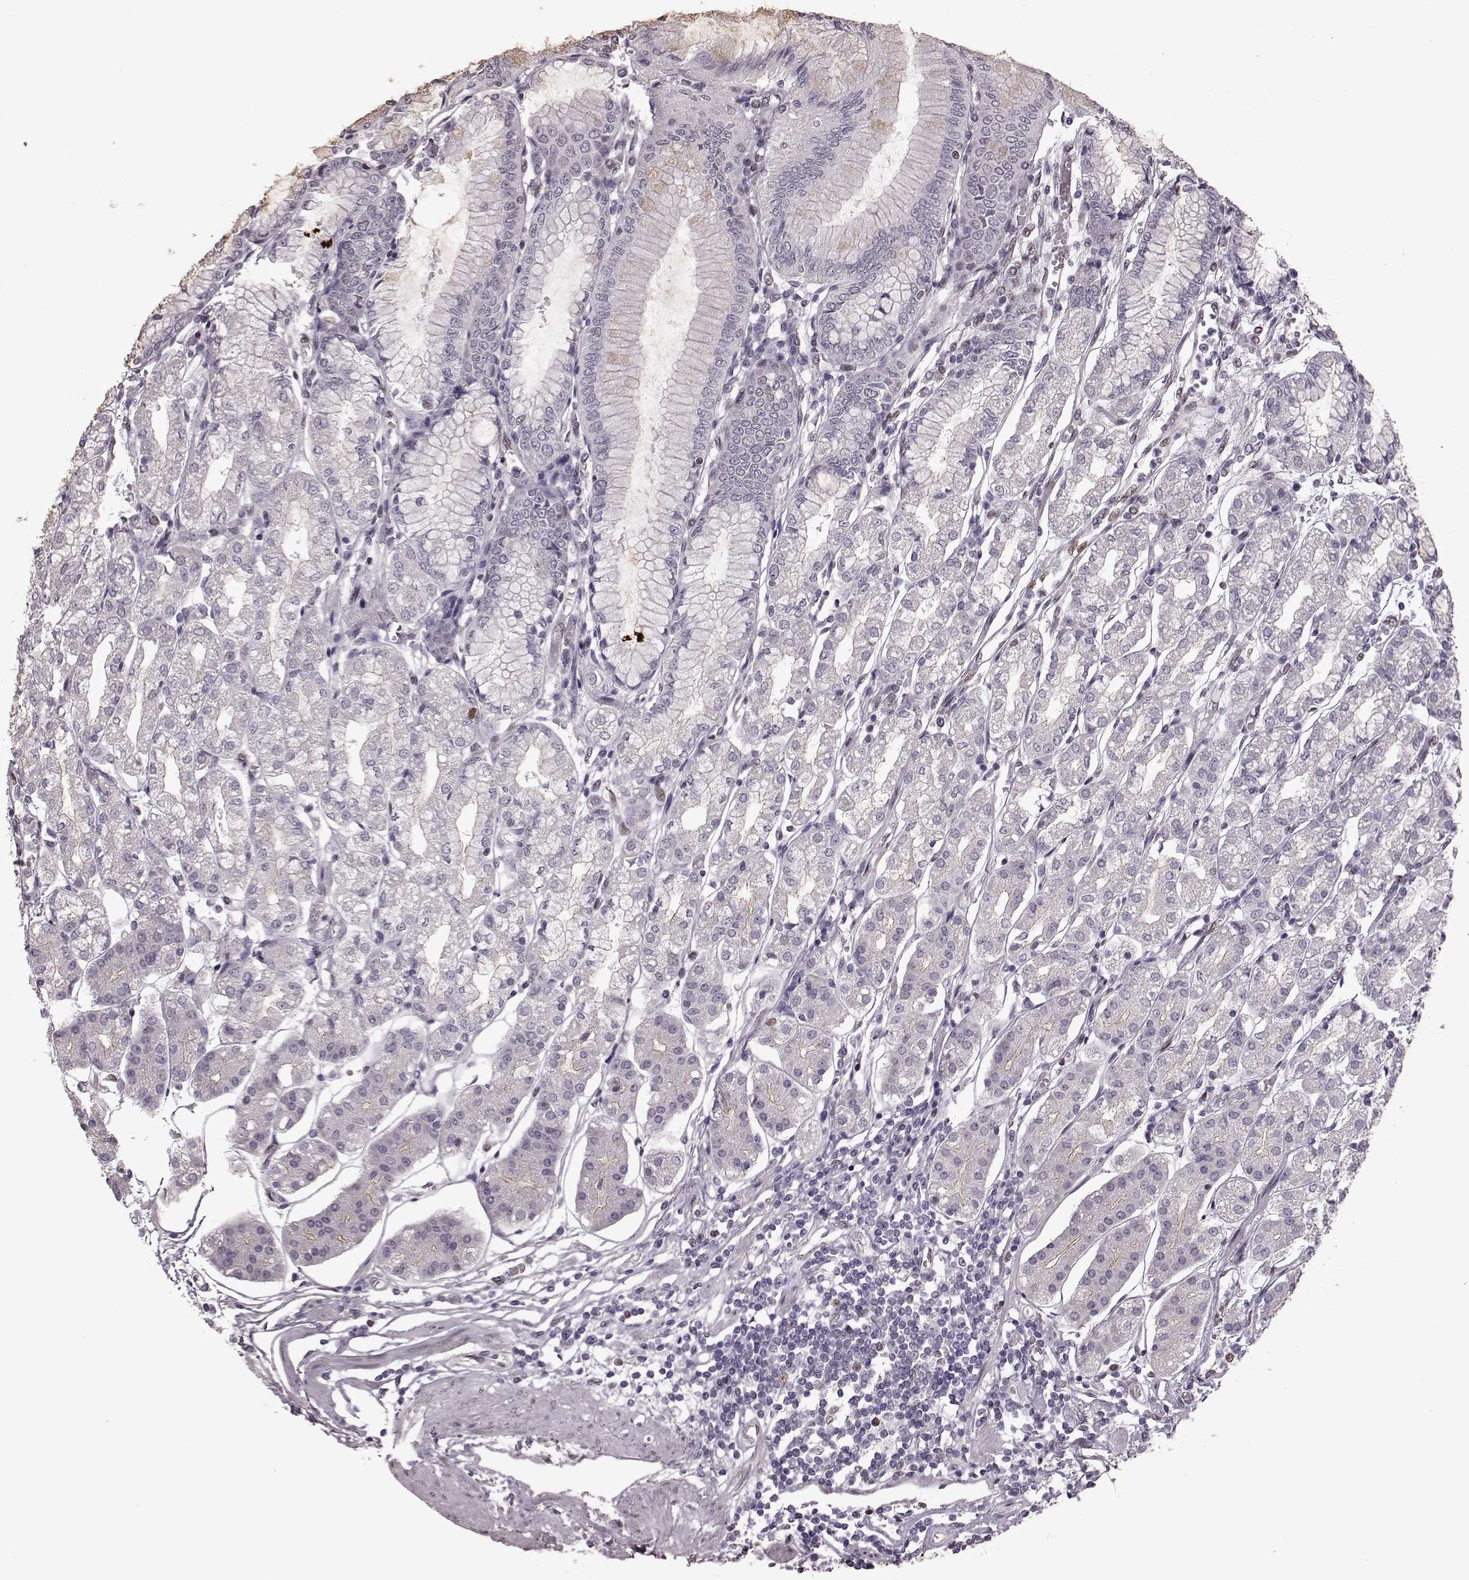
{"staining": {"intensity": "moderate", "quantity": "25%-75%", "location": "nuclear"}, "tissue": "stomach", "cell_type": "Glandular cells", "image_type": "normal", "snomed": [{"axis": "morphology", "description": "Normal tissue, NOS"}, {"axis": "topography", "description": "Skeletal muscle"}, {"axis": "topography", "description": "Stomach"}], "caption": "Immunohistochemical staining of normal stomach exhibits moderate nuclear protein positivity in about 25%-75% of glandular cells. The staining was performed using DAB to visualize the protein expression in brown, while the nuclei were stained in blue with hematoxylin (Magnification: 20x).", "gene": "NR2C1", "patient": {"sex": "female", "age": 57}}